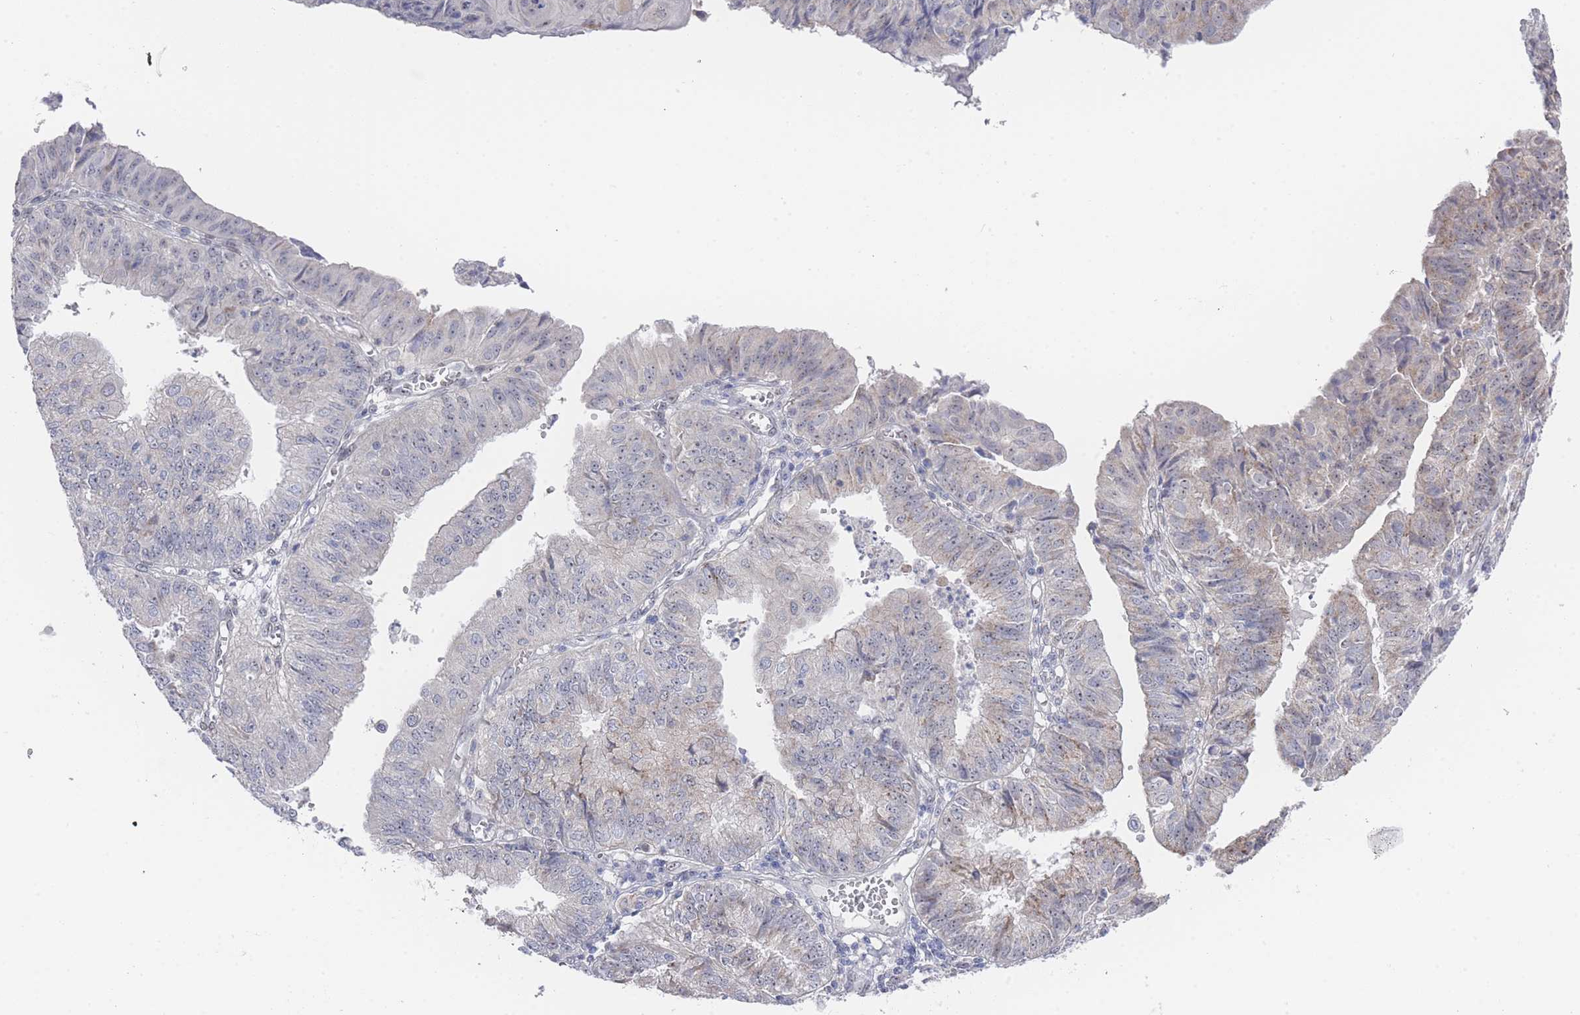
{"staining": {"intensity": "weak", "quantity": "<25%", "location": "cytoplasmic/membranous"}, "tissue": "endometrial cancer", "cell_type": "Tumor cells", "image_type": "cancer", "snomed": [{"axis": "morphology", "description": "Adenocarcinoma, NOS"}, {"axis": "topography", "description": "Endometrium"}], "caption": "IHC micrograph of neoplastic tissue: endometrial adenocarcinoma stained with DAB (3,3'-diaminobenzidine) displays no significant protein expression in tumor cells.", "gene": "ZNF142", "patient": {"sex": "female", "age": 56}}